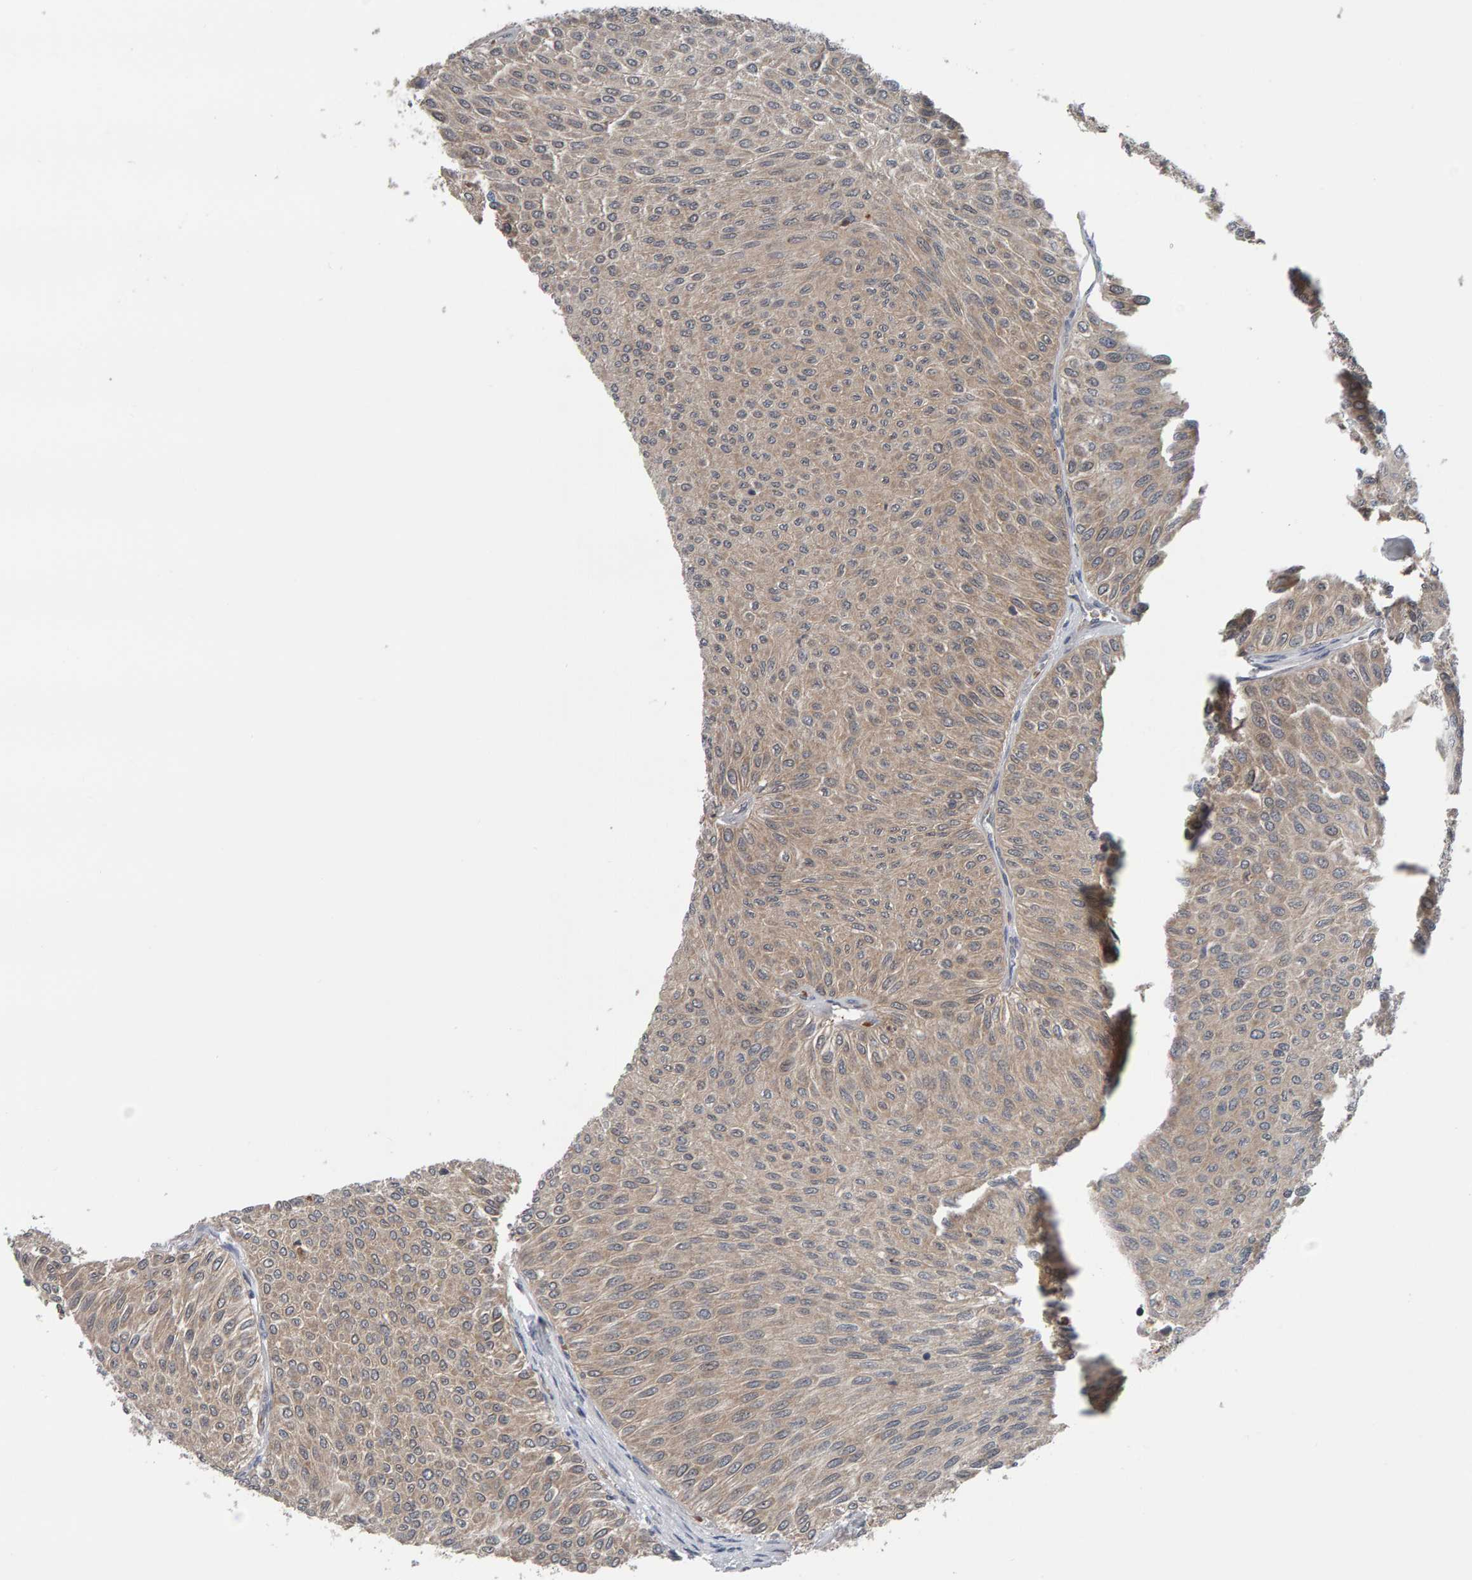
{"staining": {"intensity": "weak", "quantity": "25%-75%", "location": "cytoplasmic/membranous"}, "tissue": "urothelial cancer", "cell_type": "Tumor cells", "image_type": "cancer", "snomed": [{"axis": "morphology", "description": "Urothelial carcinoma, Low grade"}, {"axis": "topography", "description": "Urinary bladder"}], "caption": "Immunohistochemistry (DAB) staining of urothelial cancer displays weak cytoplasmic/membranous protein positivity in about 25%-75% of tumor cells.", "gene": "COASY", "patient": {"sex": "male", "age": 78}}